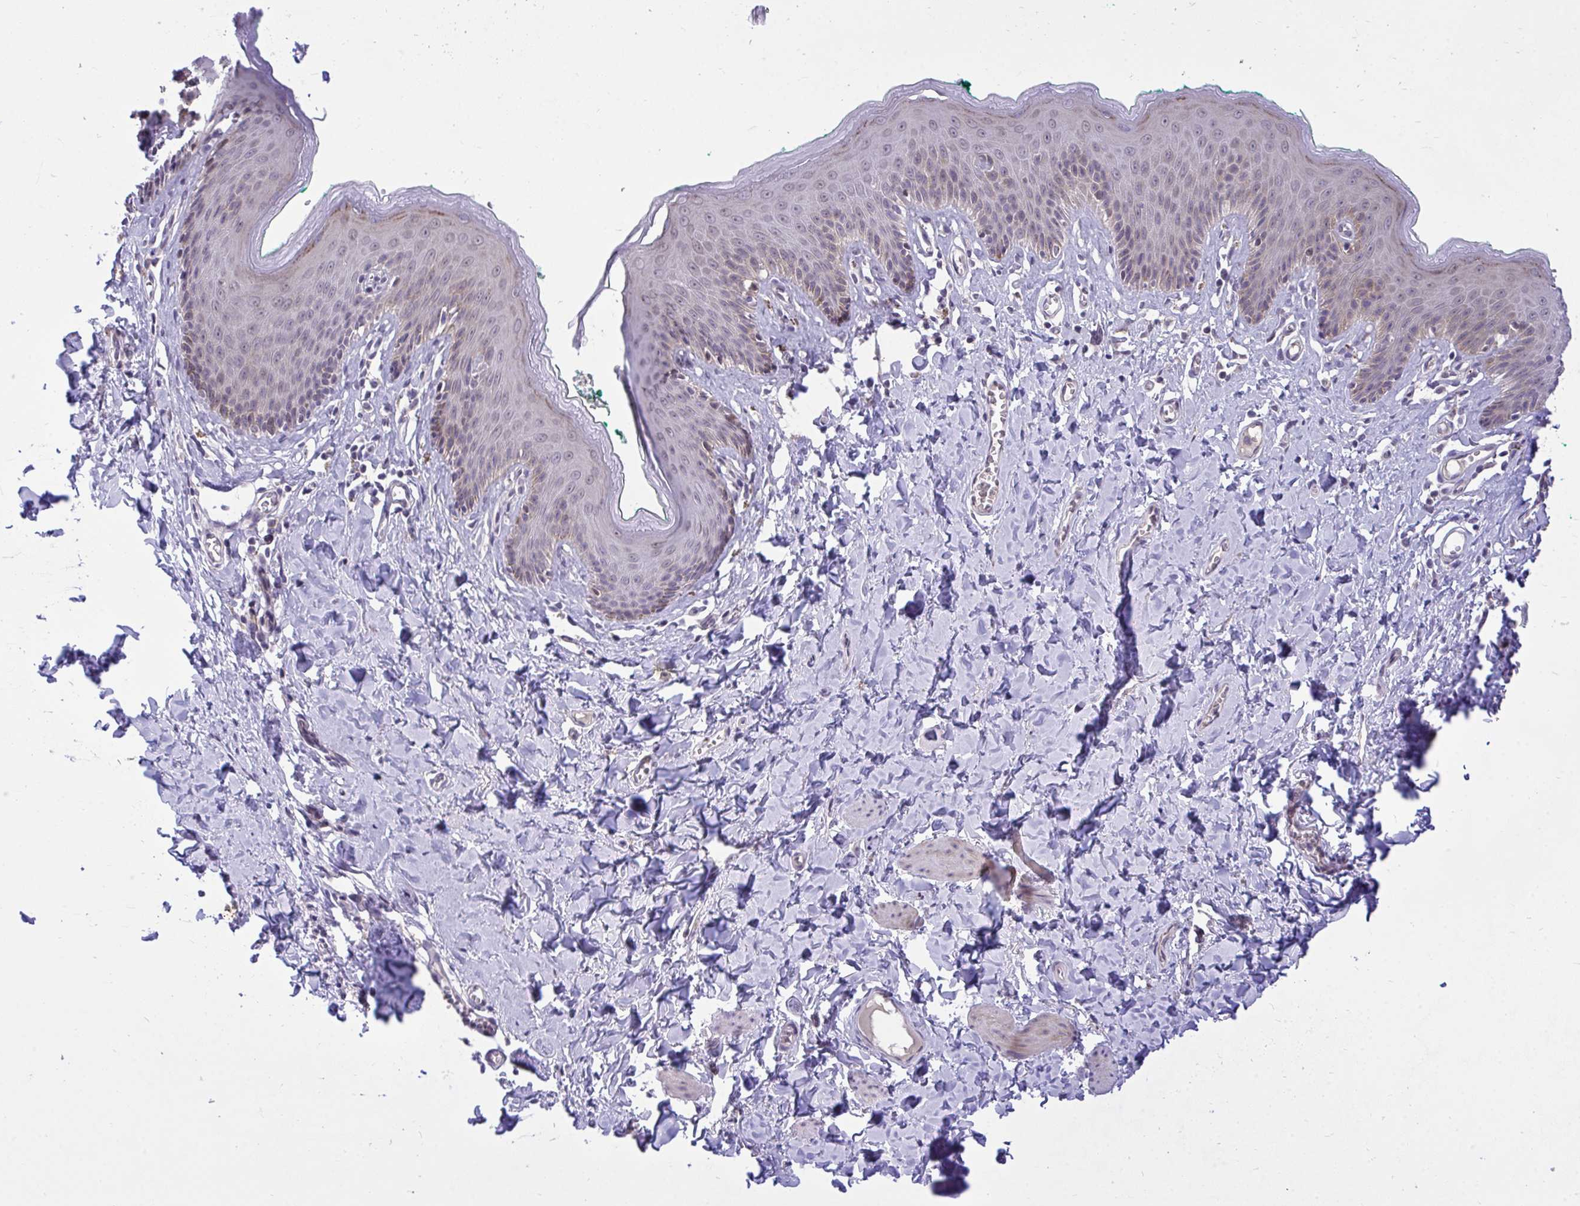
{"staining": {"intensity": "weak", "quantity": "25%-75%", "location": "cytoplasmic/membranous"}, "tissue": "skin", "cell_type": "Epidermal cells", "image_type": "normal", "snomed": [{"axis": "morphology", "description": "Normal tissue, NOS"}, {"axis": "topography", "description": "Vulva"}, {"axis": "topography", "description": "Peripheral nerve tissue"}], "caption": "About 25%-75% of epidermal cells in unremarkable human skin demonstrate weak cytoplasmic/membranous protein staining as visualized by brown immunohistochemical staining.", "gene": "HMBOX1", "patient": {"sex": "female", "age": 66}}